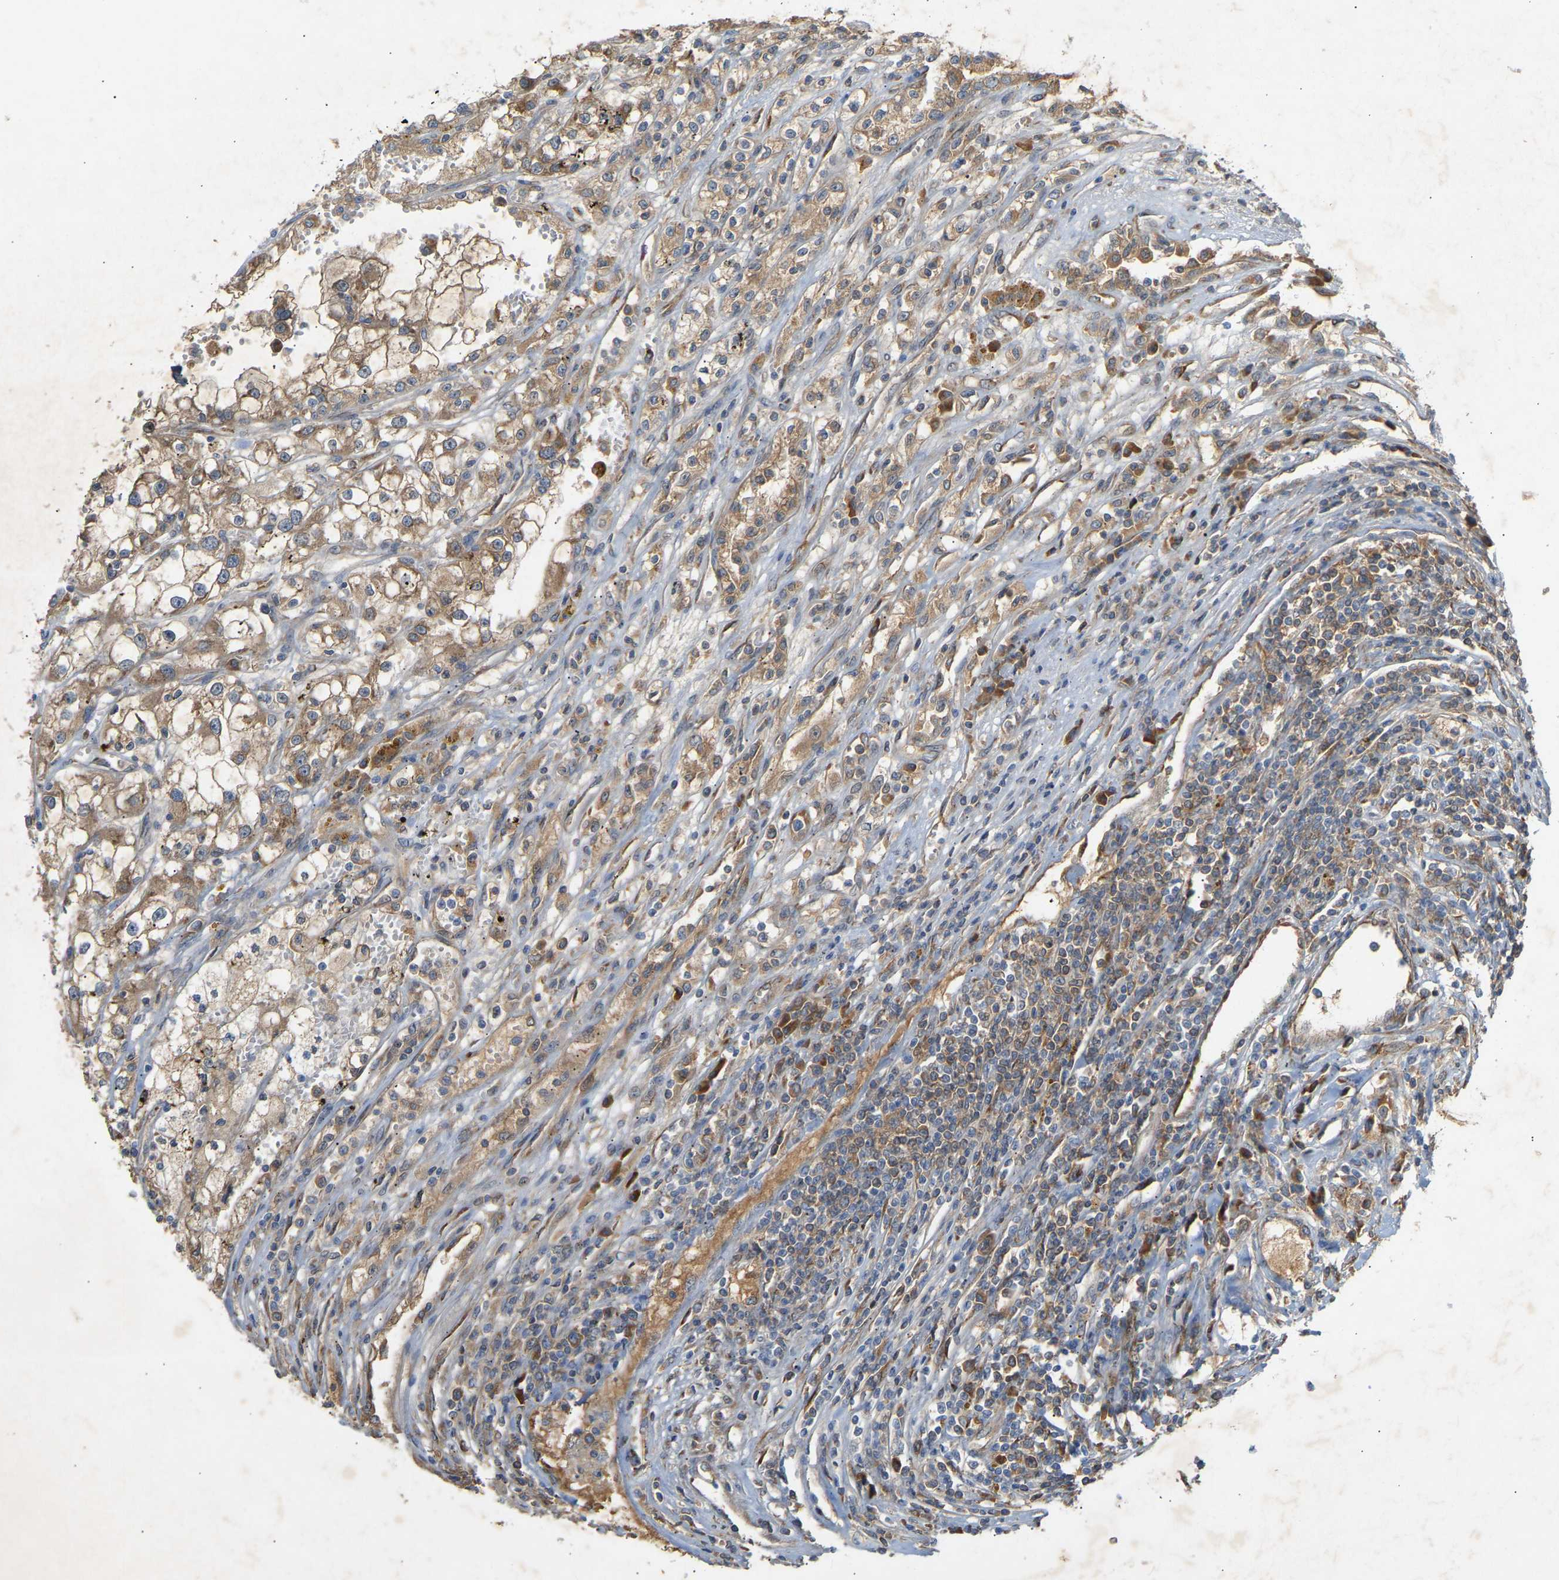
{"staining": {"intensity": "moderate", "quantity": ">75%", "location": "cytoplasmic/membranous"}, "tissue": "renal cancer", "cell_type": "Tumor cells", "image_type": "cancer", "snomed": [{"axis": "morphology", "description": "Adenocarcinoma, NOS"}, {"axis": "topography", "description": "Kidney"}], "caption": "Human renal cancer stained for a protein (brown) shows moderate cytoplasmic/membranous positive expression in about >75% of tumor cells.", "gene": "PTCD1", "patient": {"sex": "female", "age": 52}}